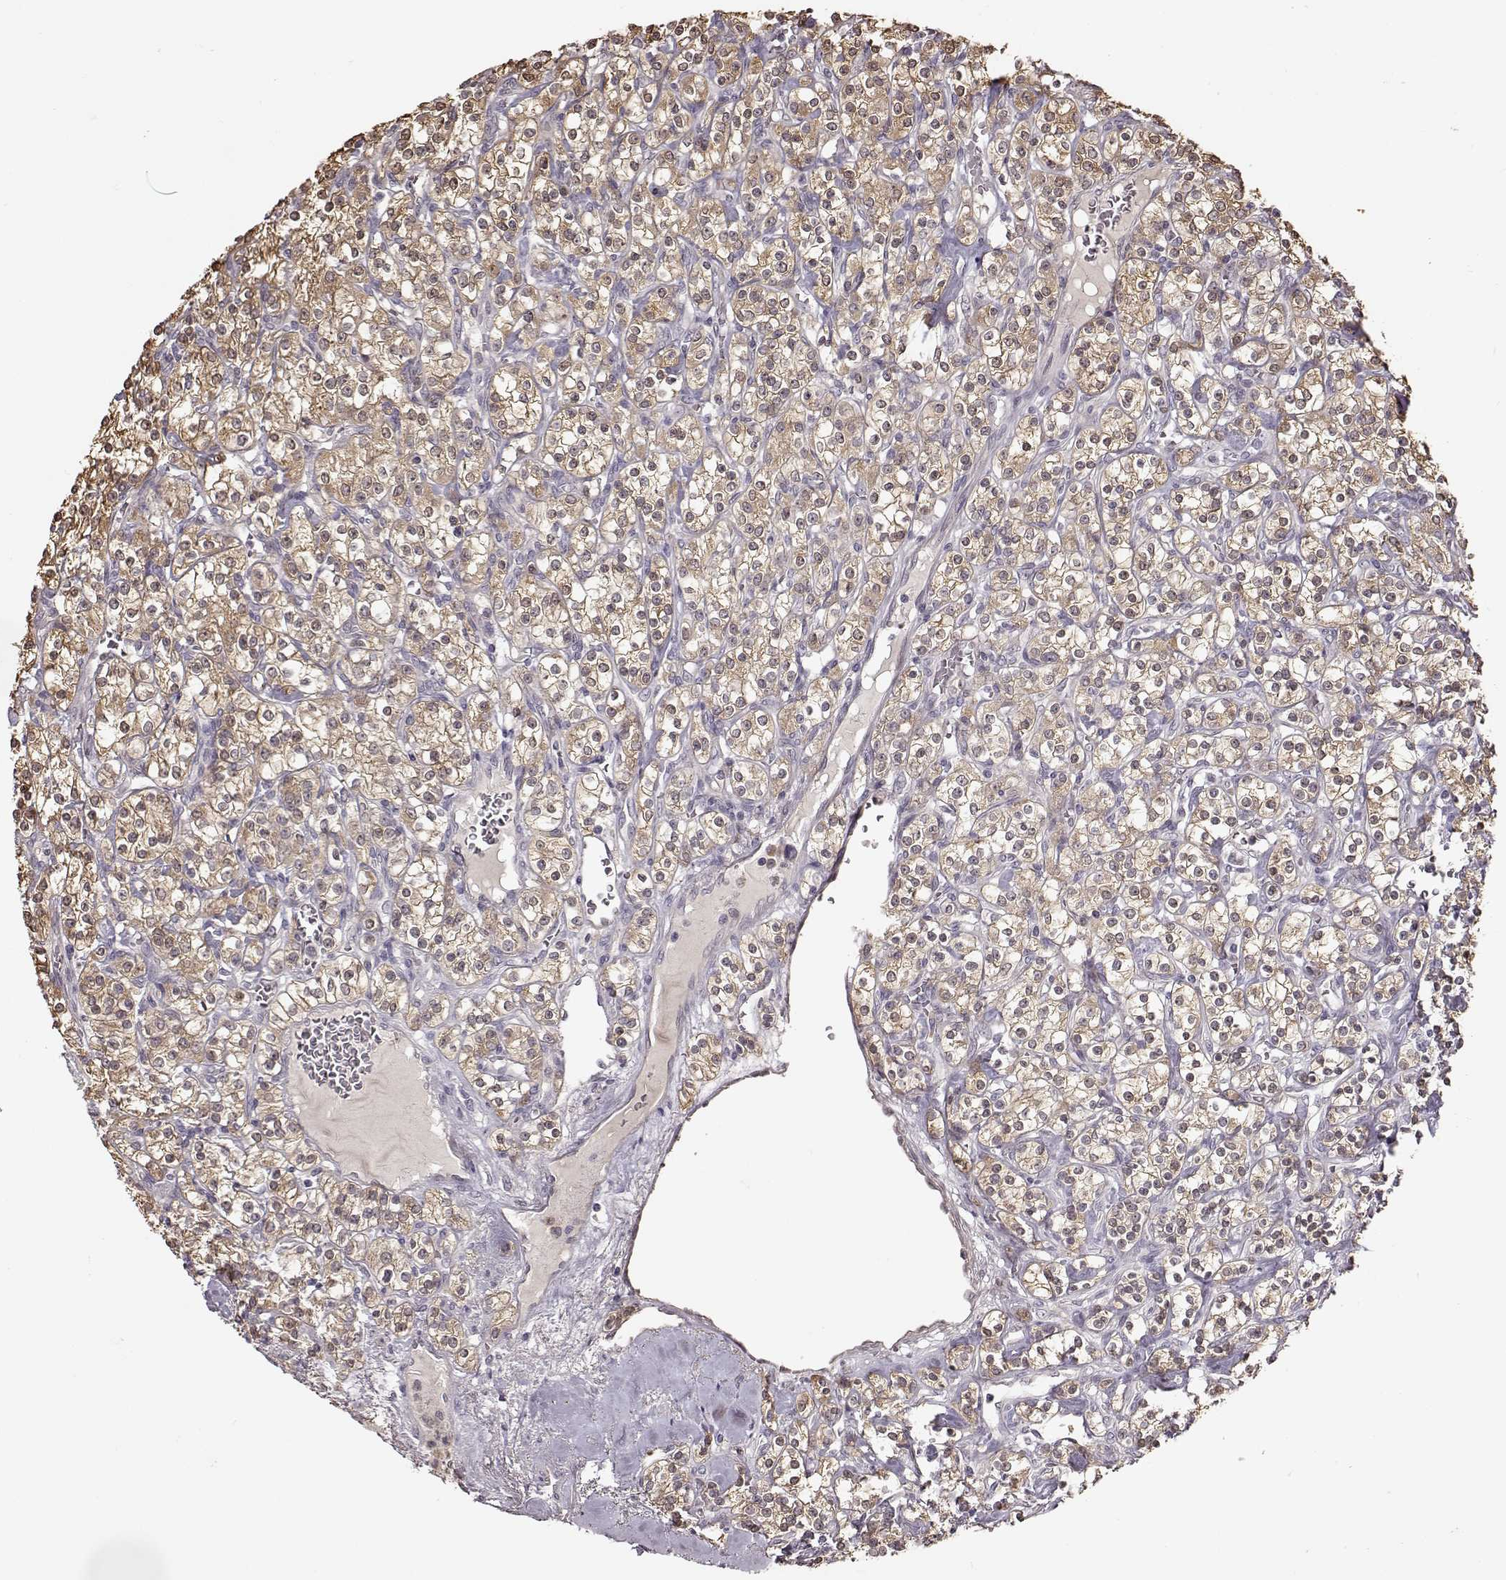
{"staining": {"intensity": "moderate", "quantity": ">75%", "location": "cytoplasmic/membranous"}, "tissue": "renal cancer", "cell_type": "Tumor cells", "image_type": "cancer", "snomed": [{"axis": "morphology", "description": "Adenocarcinoma, NOS"}, {"axis": "topography", "description": "Kidney"}], "caption": "Protein expression analysis of renal cancer (adenocarcinoma) exhibits moderate cytoplasmic/membranous expression in about >75% of tumor cells. Ihc stains the protein of interest in brown and the nuclei are stained blue.", "gene": "CRB1", "patient": {"sex": "male", "age": 77}}